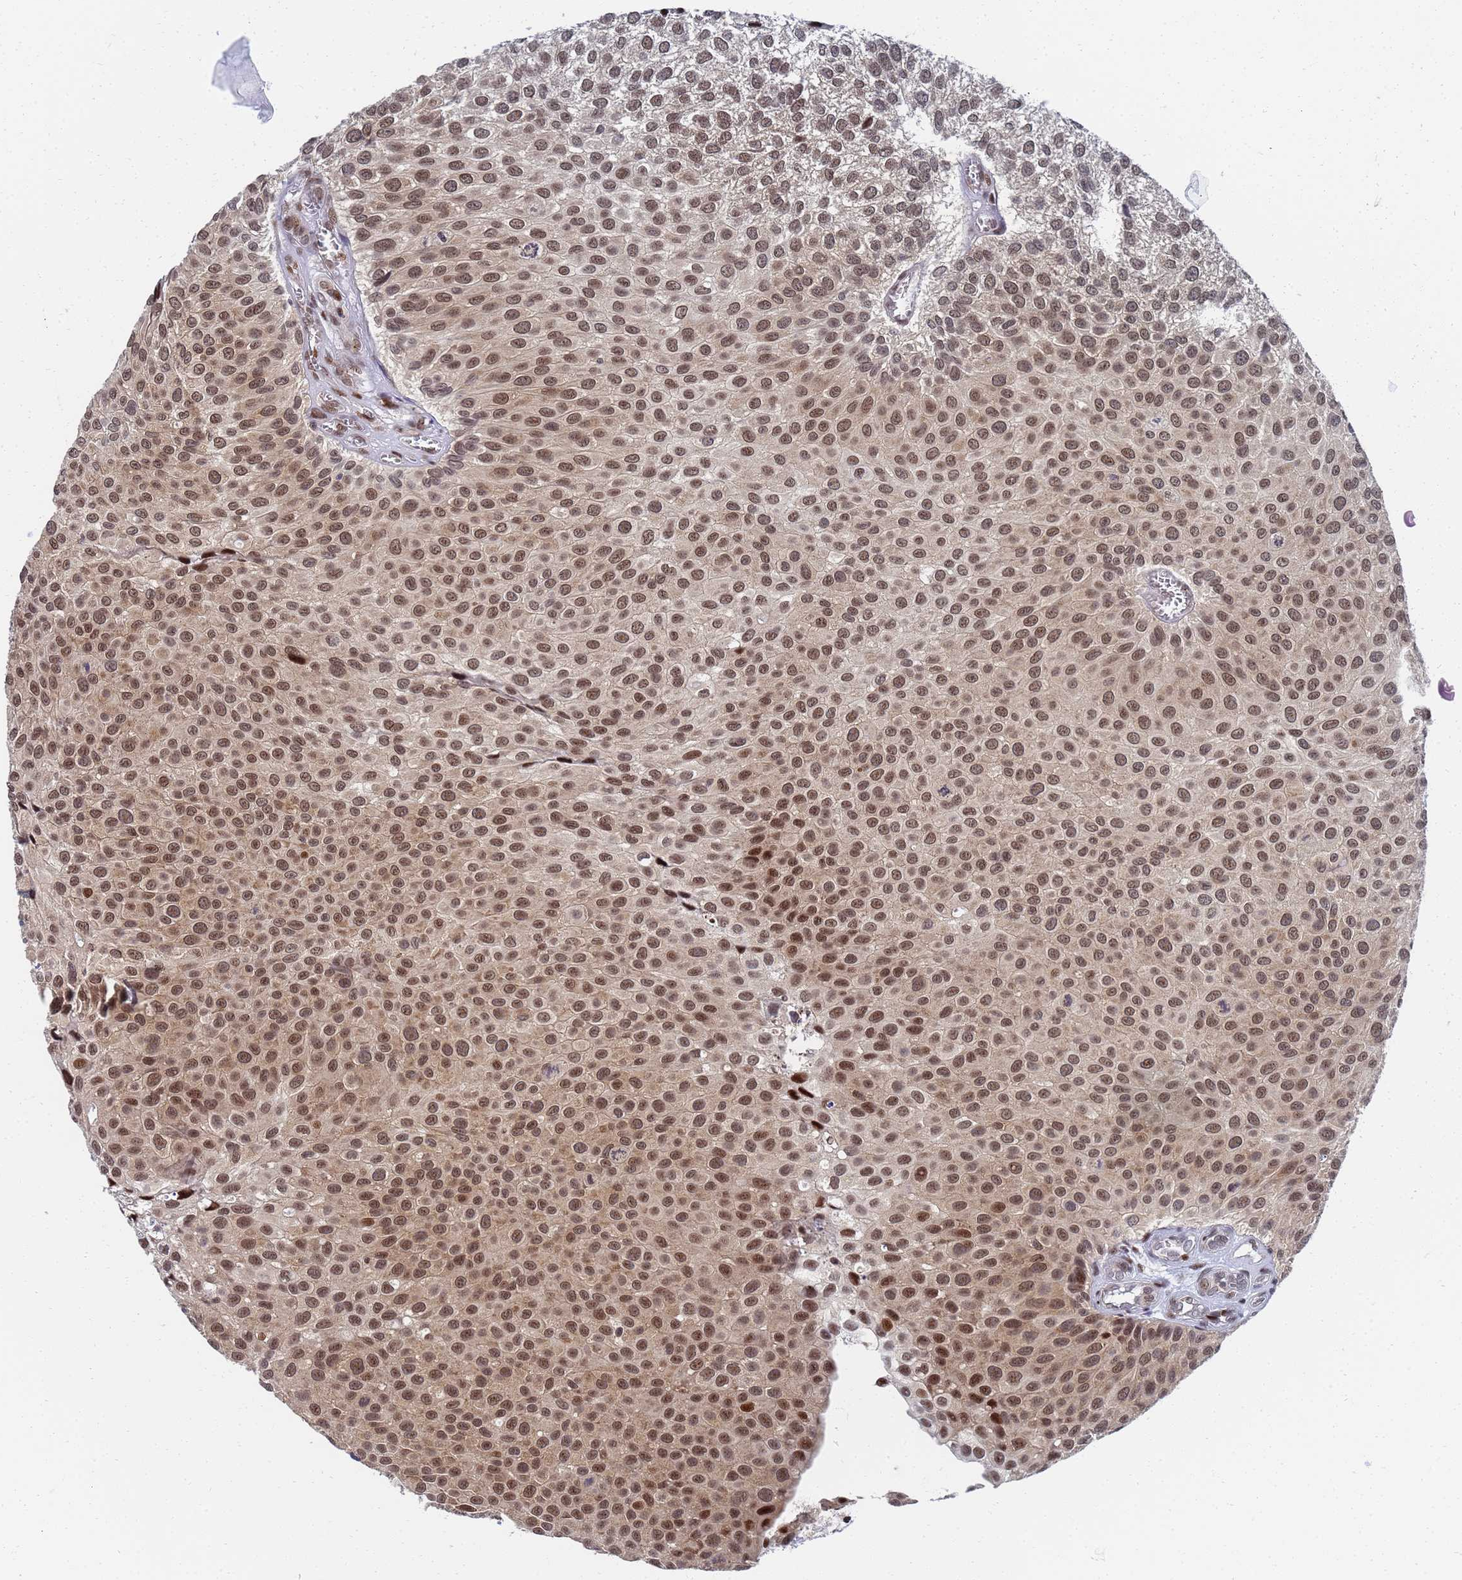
{"staining": {"intensity": "moderate", "quantity": ">75%", "location": "nuclear"}, "tissue": "urothelial cancer", "cell_type": "Tumor cells", "image_type": "cancer", "snomed": [{"axis": "morphology", "description": "Urothelial carcinoma, Low grade"}, {"axis": "topography", "description": "Urinary bladder"}], "caption": "This is a histology image of immunohistochemistry staining of urothelial cancer, which shows moderate expression in the nuclear of tumor cells.", "gene": "AP5Z1", "patient": {"sex": "male", "age": 88}}